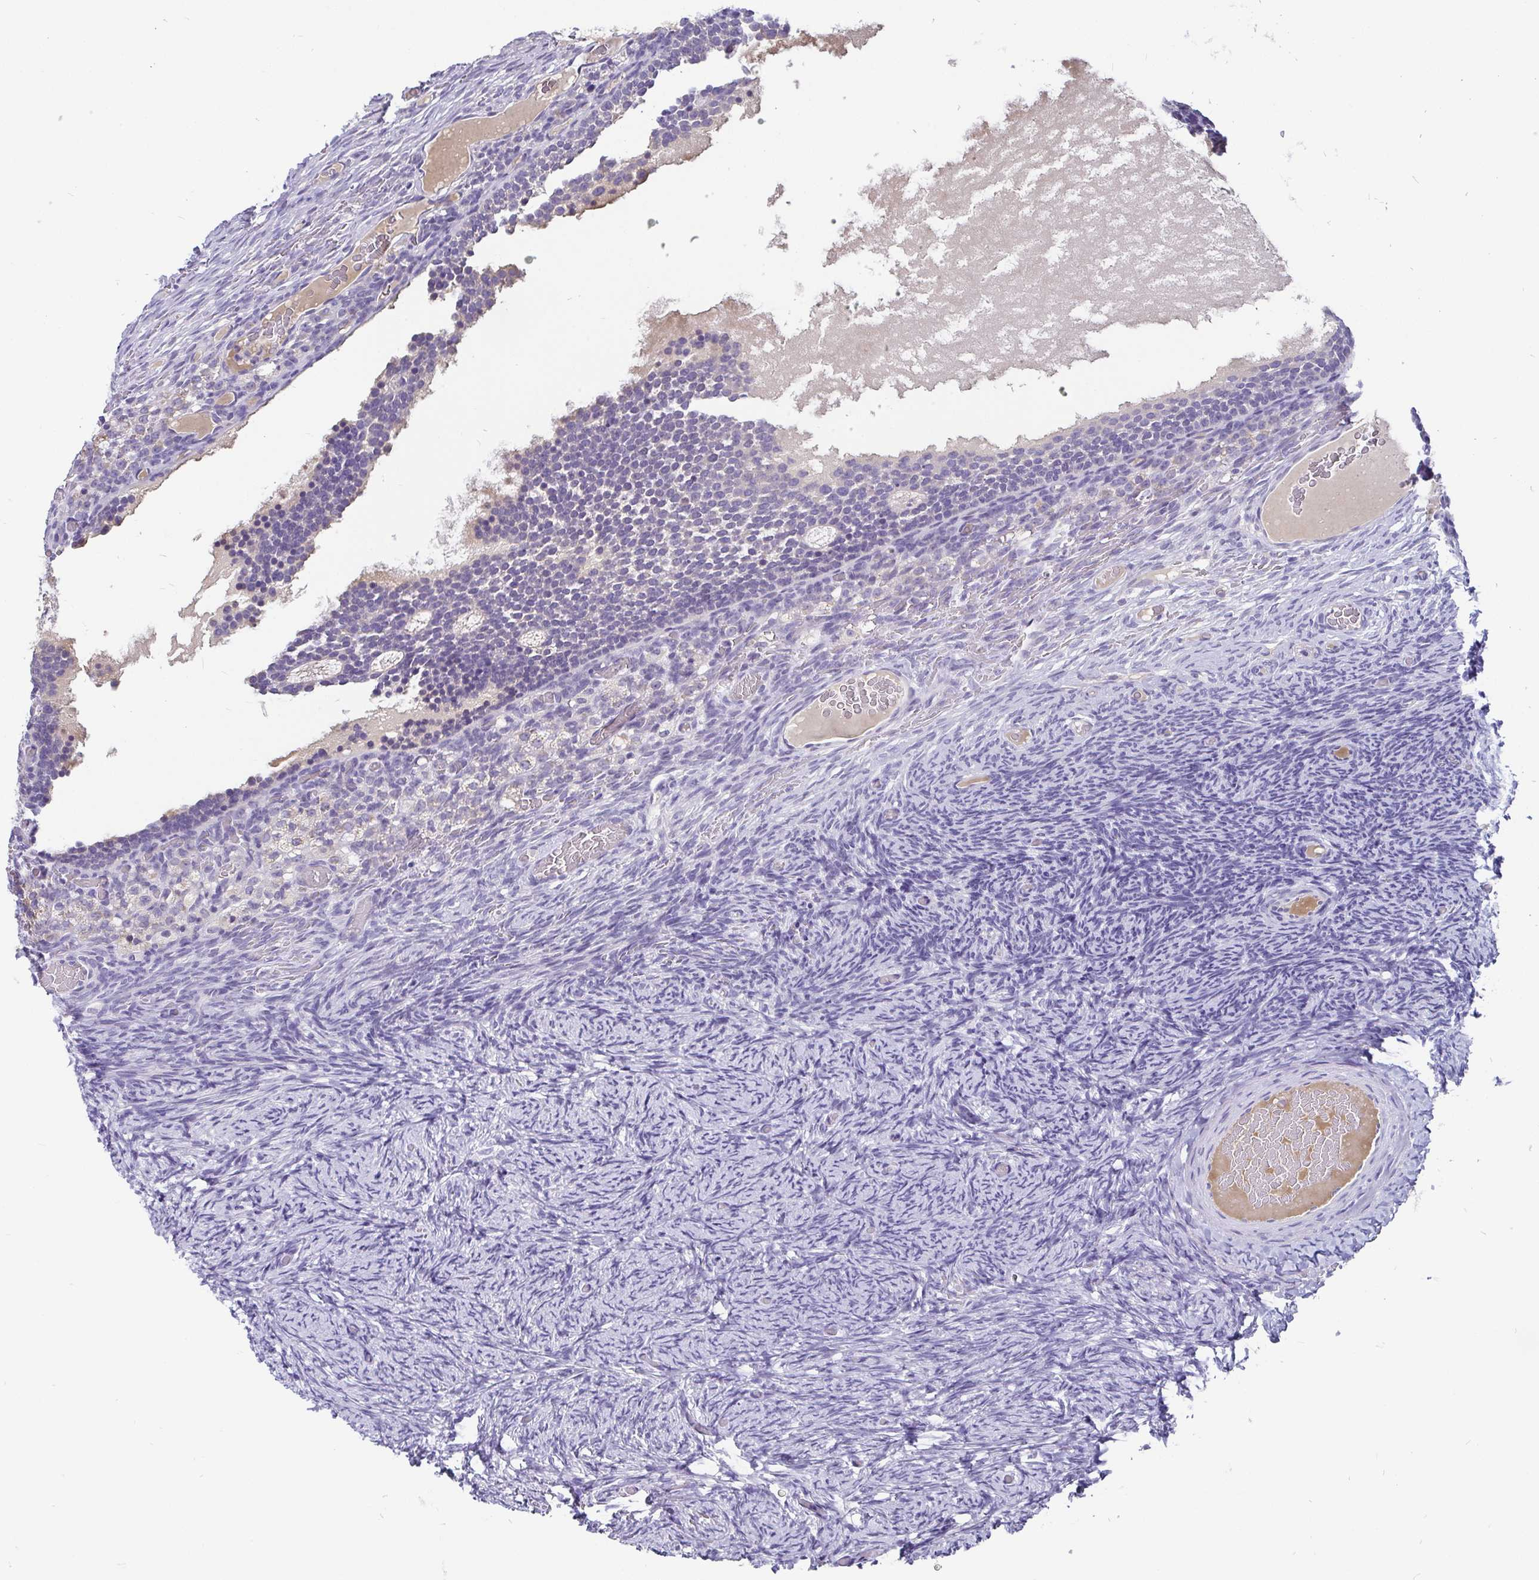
{"staining": {"intensity": "moderate", "quantity": "25%-75%", "location": "cytoplasmic/membranous"}, "tissue": "ovary", "cell_type": "Follicle cells", "image_type": "normal", "snomed": [{"axis": "morphology", "description": "Normal tissue, NOS"}, {"axis": "topography", "description": "Ovary"}], "caption": "A brown stain highlights moderate cytoplasmic/membranous staining of a protein in follicle cells of normal ovary. (DAB (3,3'-diaminobenzidine) IHC with brightfield microscopy, high magnification).", "gene": "ADAMTS6", "patient": {"sex": "female", "age": 34}}